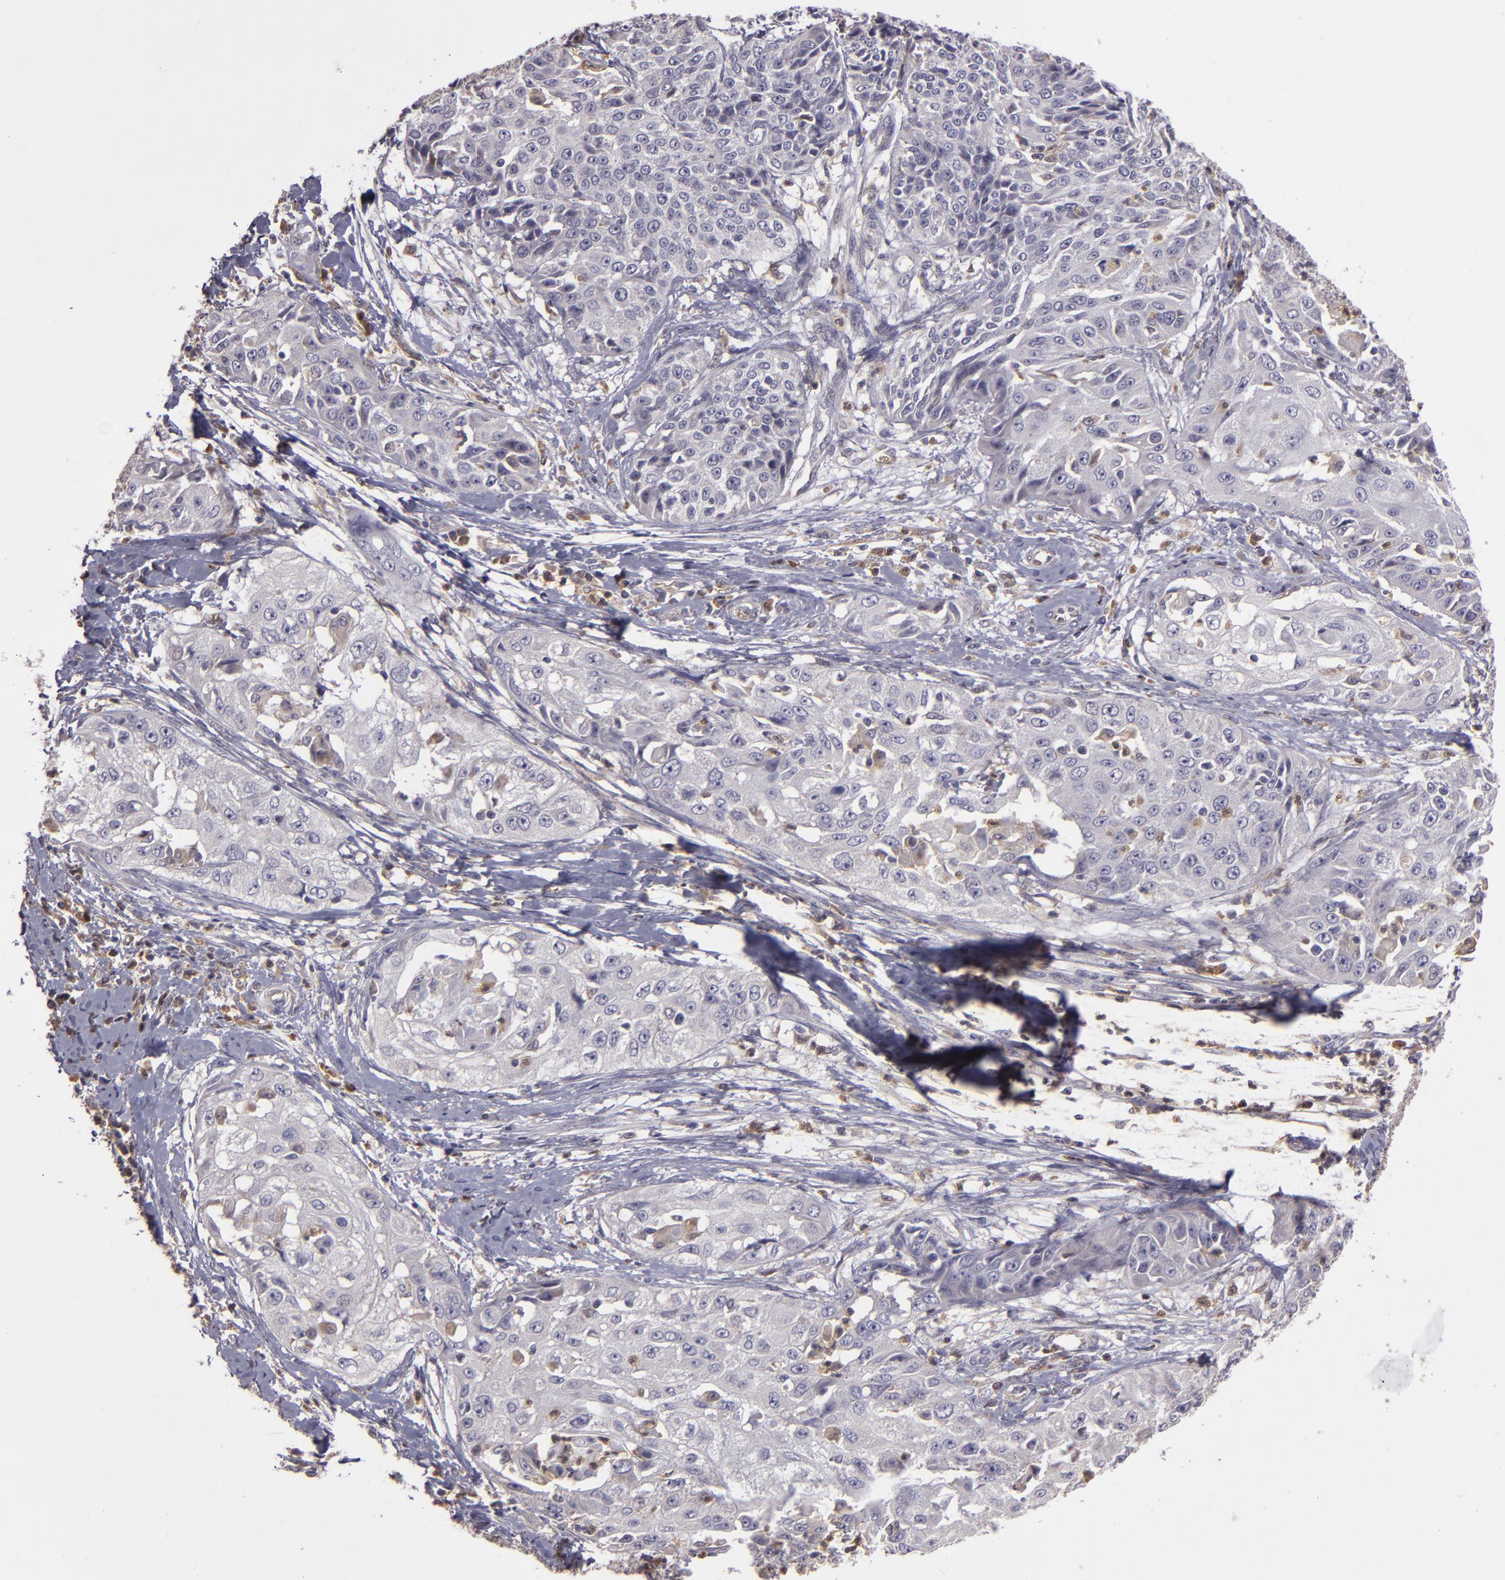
{"staining": {"intensity": "negative", "quantity": "none", "location": "none"}, "tissue": "cervical cancer", "cell_type": "Tumor cells", "image_type": "cancer", "snomed": [{"axis": "morphology", "description": "Squamous cell carcinoma, NOS"}, {"axis": "topography", "description": "Cervix"}], "caption": "DAB (3,3'-diaminobenzidine) immunohistochemical staining of cervical cancer (squamous cell carcinoma) demonstrates no significant expression in tumor cells.", "gene": "FHIT", "patient": {"sex": "female", "age": 64}}